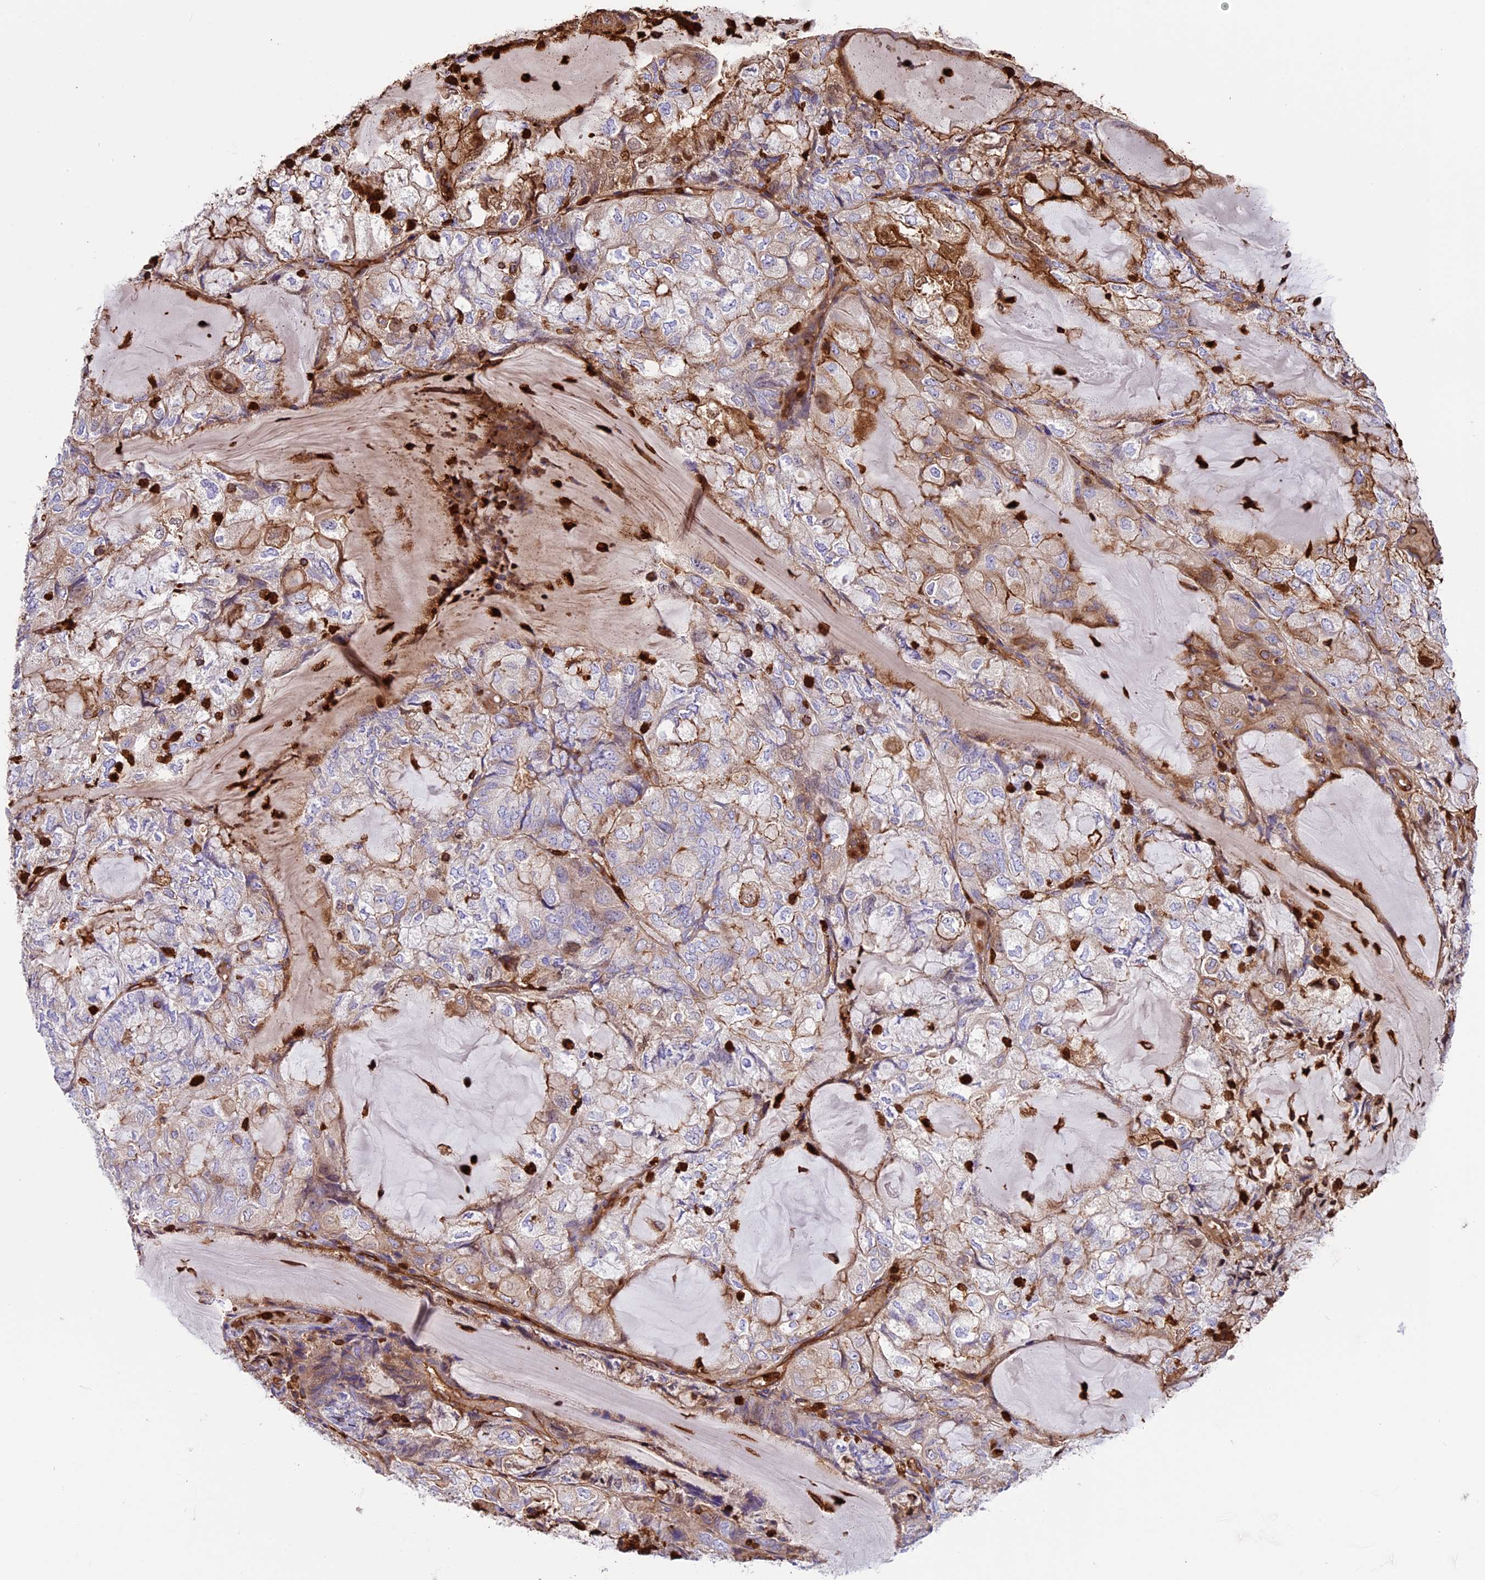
{"staining": {"intensity": "weak", "quantity": "<25%", "location": "cytoplasmic/membranous"}, "tissue": "endometrial cancer", "cell_type": "Tumor cells", "image_type": "cancer", "snomed": [{"axis": "morphology", "description": "Adenocarcinoma, NOS"}, {"axis": "topography", "description": "Endometrium"}], "caption": "Tumor cells show no significant staining in adenocarcinoma (endometrial).", "gene": "CD99L2", "patient": {"sex": "female", "age": 81}}